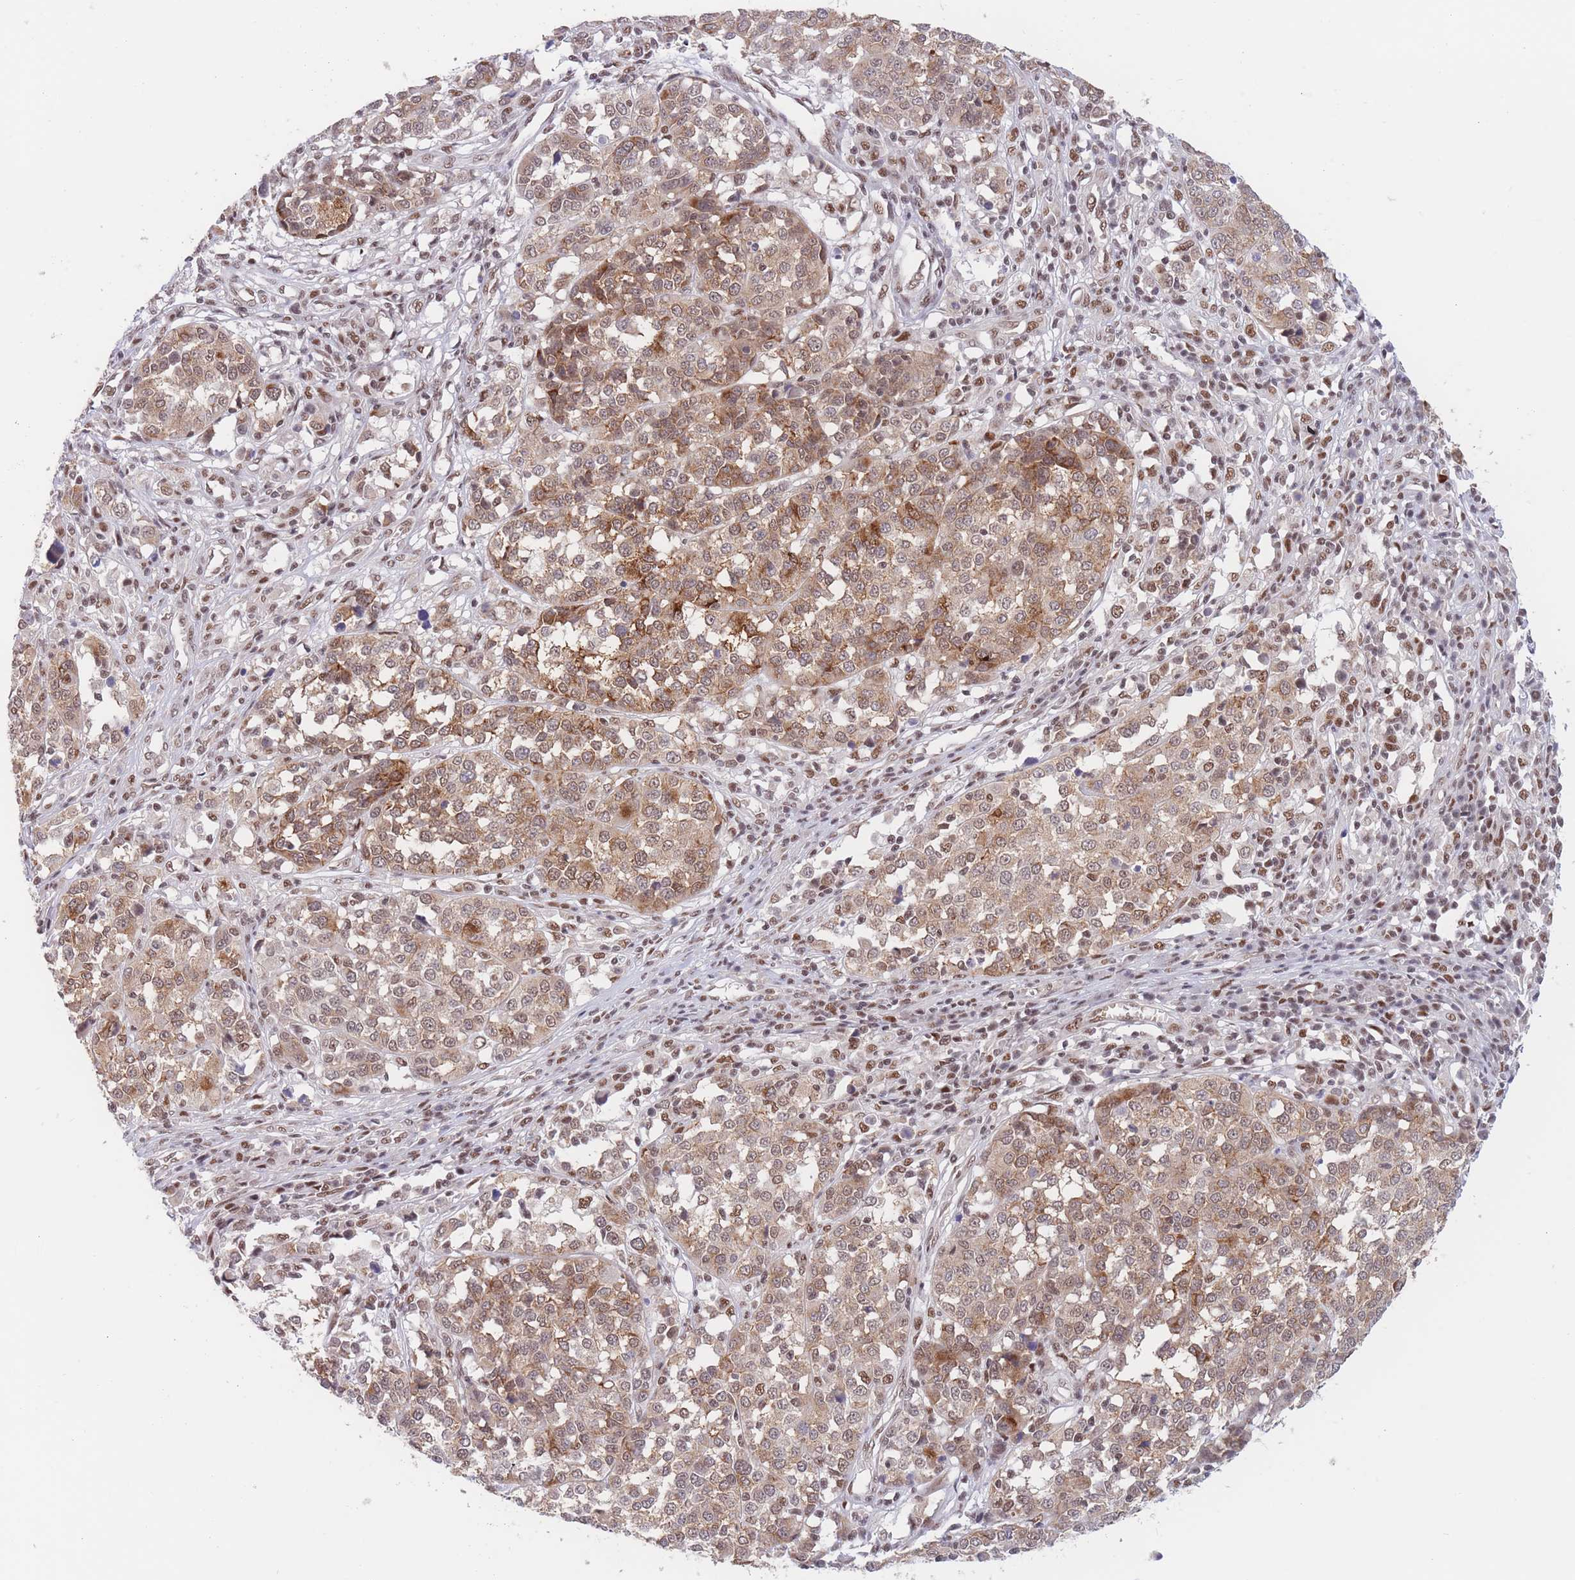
{"staining": {"intensity": "moderate", "quantity": ">75%", "location": "cytoplasmic/membranous"}, "tissue": "melanoma", "cell_type": "Tumor cells", "image_type": "cancer", "snomed": [{"axis": "morphology", "description": "Malignant melanoma, Metastatic site"}, {"axis": "topography", "description": "Lymph node"}], "caption": "Tumor cells demonstrate moderate cytoplasmic/membranous positivity in about >75% of cells in melanoma. The staining is performed using DAB brown chromogen to label protein expression. The nuclei are counter-stained blue using hematoxylin.", "gene": "SMAD9", "patient": {"sex": "male", "age": 44}}